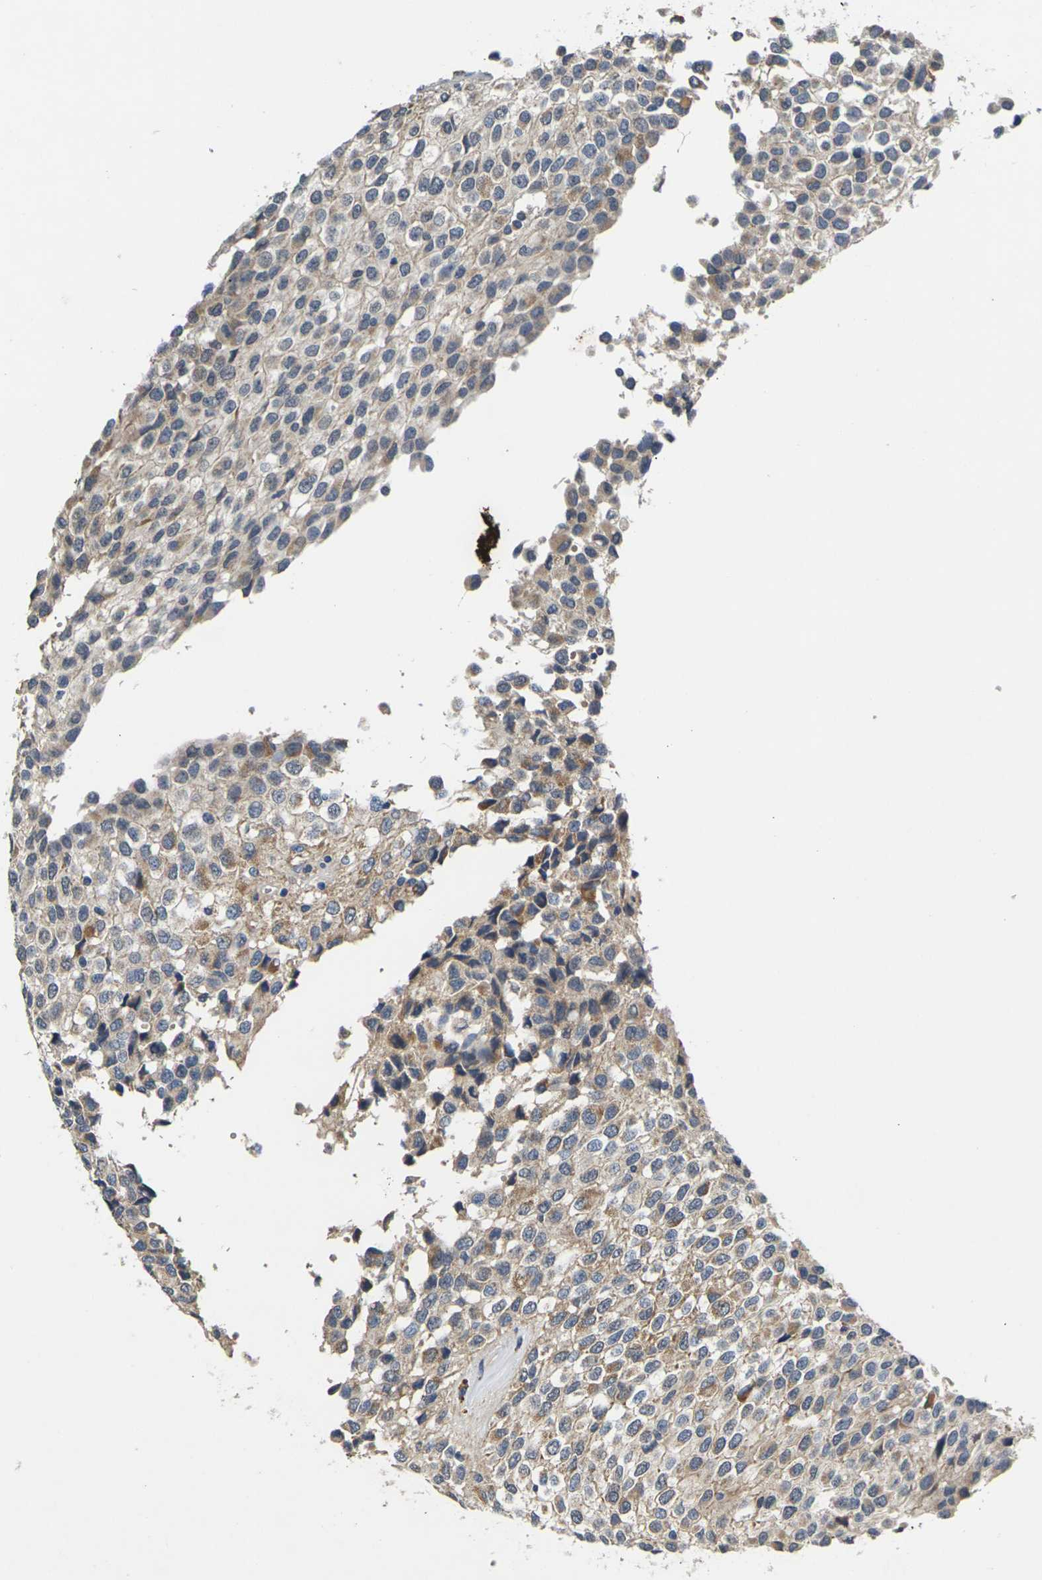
{"staining": {"intensity": "moderate", "quantity": "<25%", "location": "cytoplasmic/membranous"}, "tissue": "glioma", "cell_type": "Tumor cells", "image_type": "cancer", "snomed": [{"axis": "morphology", "description": "Glioma, malignant, High grade"}, {"axis": "topography", "description": "Brain"}], "caption": "An immunohistochemistry (IHC) histopathology image of neoplastic tissue is shown. Protein staining in brown highlights moderate cytoplasmic/membranous positivity in malignant glioma (high-grade) within tumor cells.", "gene": "SLC2A2", "patient": {"sex": "male", "age": 32}}